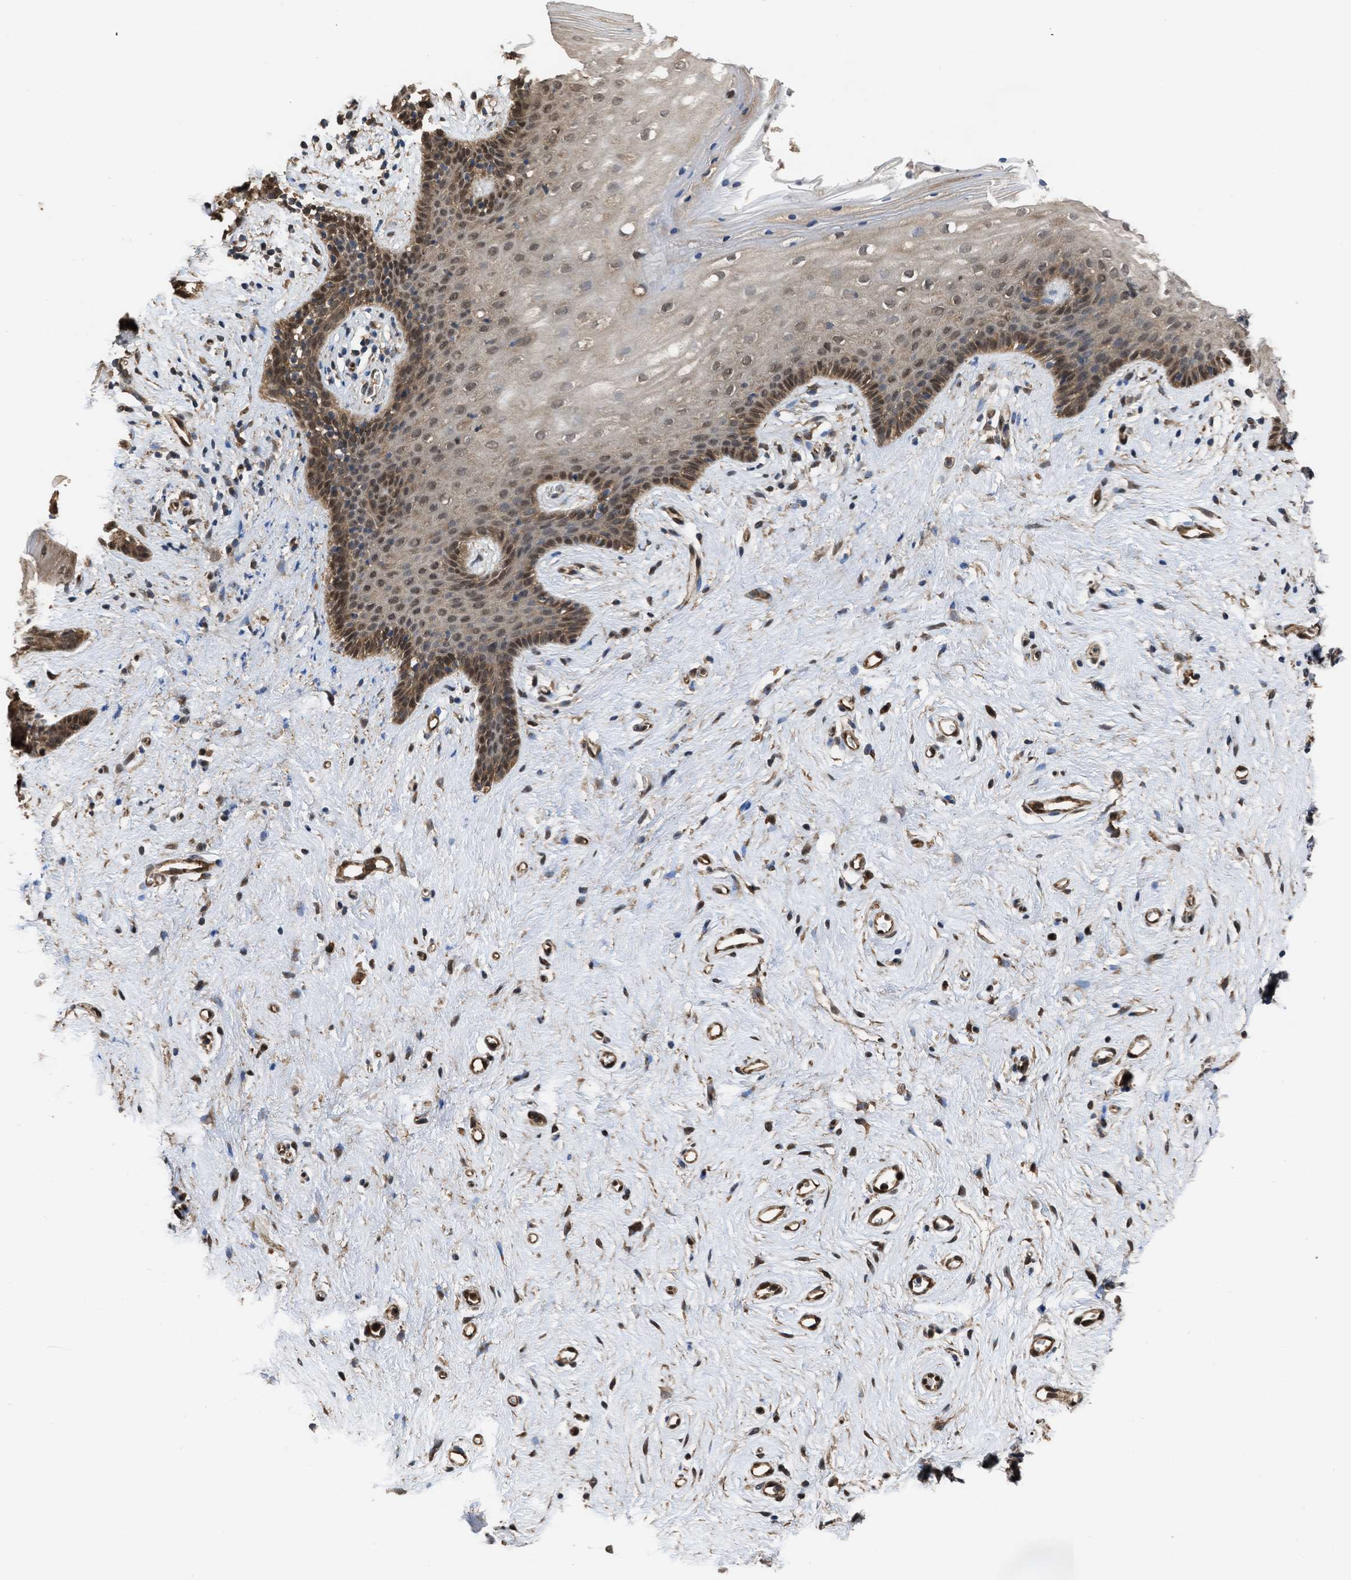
{"staining": {"intensity": "moderate", "quantity": ">75%", "location": "cytoplasmic/membranous,nuclear"}, "tissue": "vagina", "cell_type": "Squamous epithelial cells", "image_type": "normal", "snomed": [{"axis": "morphology", "description": "Normal tissue, NOS"}, {"axis": "topography", "description": "Vagina"}], "caption": "Immunohistochemistry (IHC) of unremarkable human vagina reveals medium levels of moderate cytoplasmic/membranous,nuclear positivity in approximately >75% of squamous epithelial cells.", "gene": "YWHAG", "patient": {"sex": "female", "age": 44}}